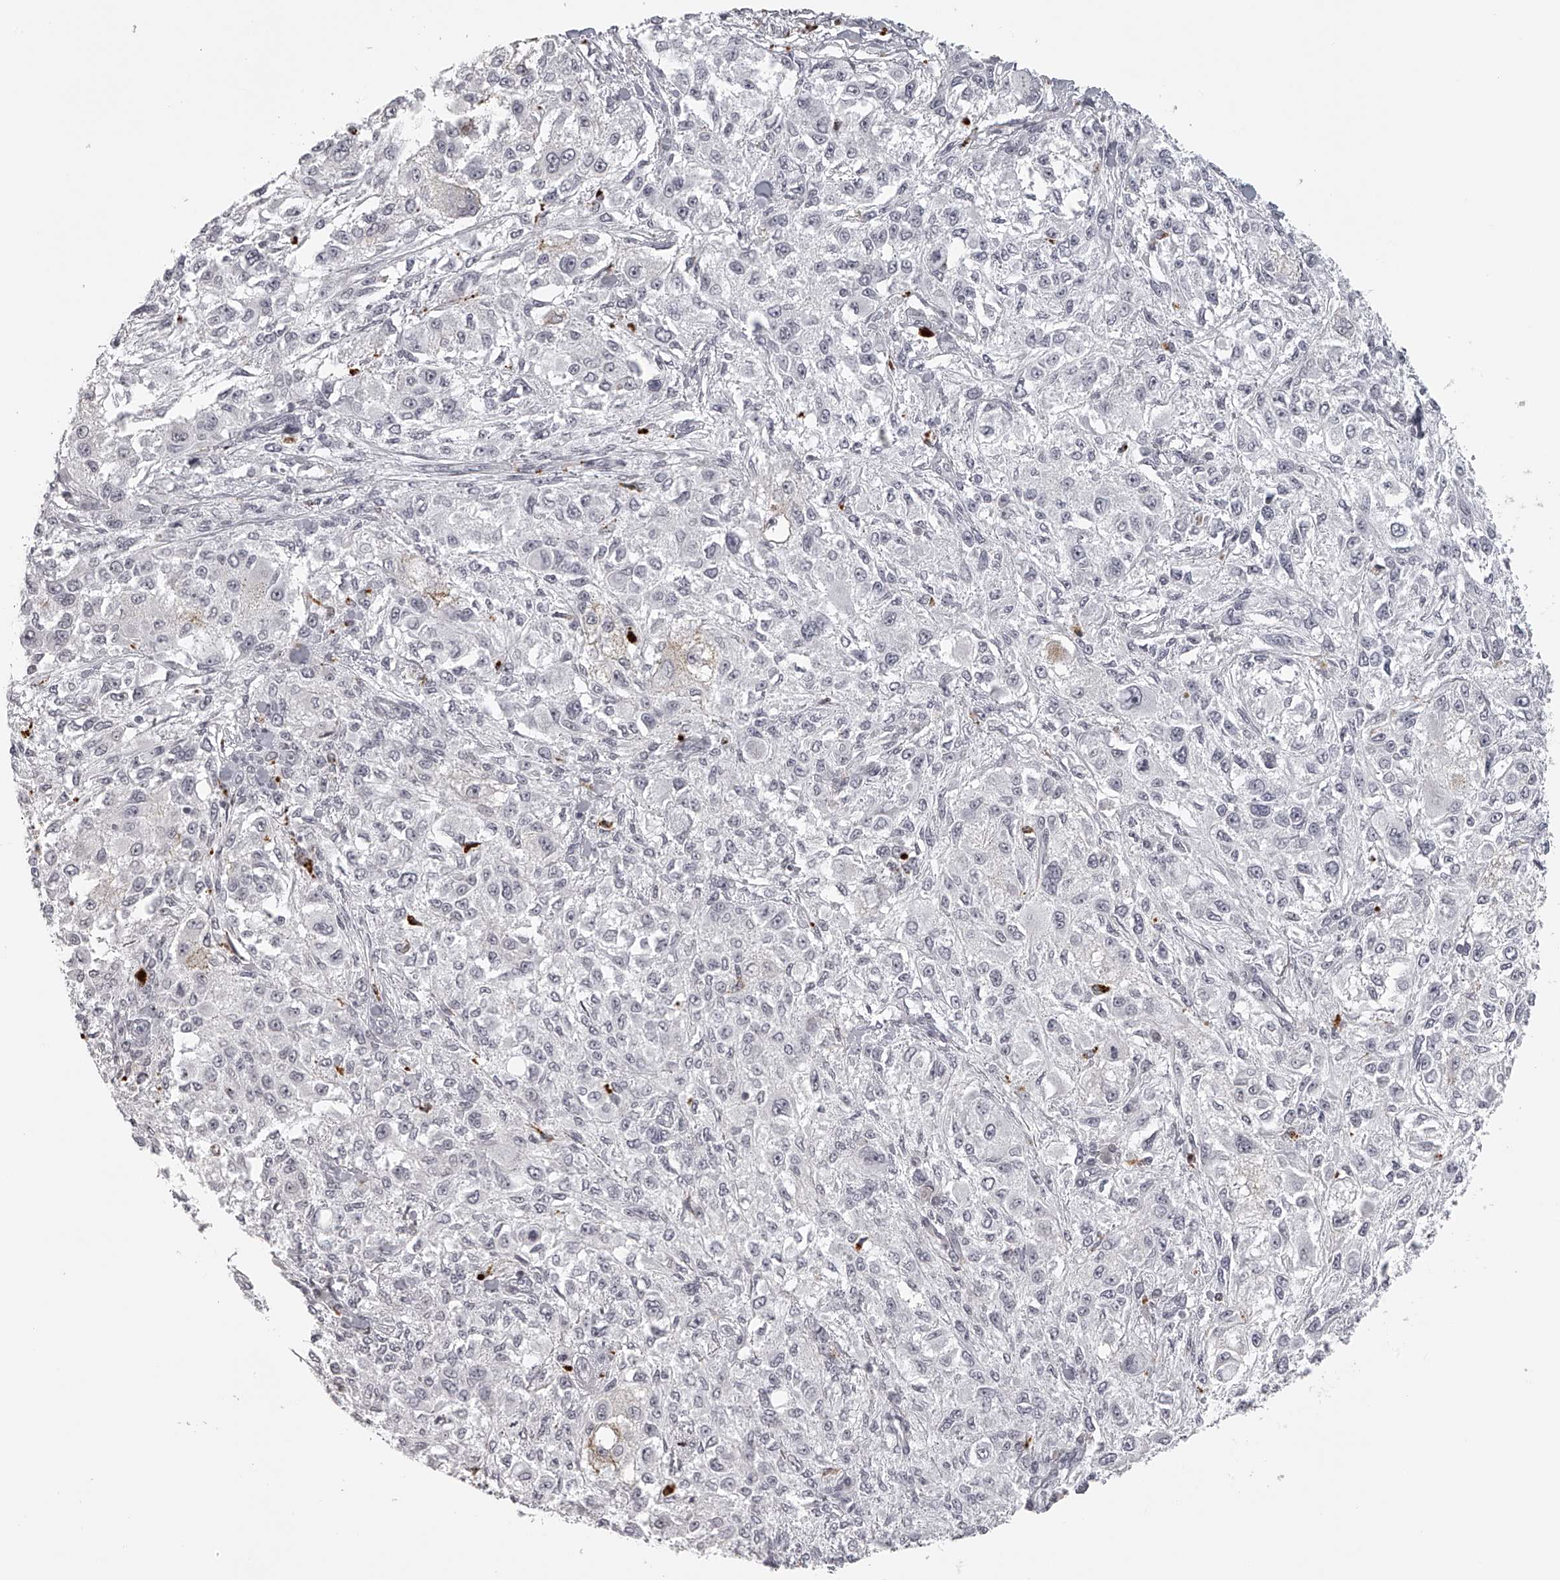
{"staining": {"intensity": "negative", "quantity": "none", "location": "none"}, "tissue": "melanoma", "cell_type": "Tumor cells", "image_type": "cancer", "snomed": [{"axis": "morphology", "description": "Necrosis, NOS"}, {"axis": "morphology", "description": "Malignant melanoma, NOS"}, {"axis": "topography", "description": "Skin"}], "caption": "High power microscopy histopathology image of an immunohistochemistry histopathology image of malignant melanoma, revealing no significant positivity in tumor cells. The staining is performed using DAB (3,3'-diaminobenzidine) brown chromogen with nuclei counter-stained in using hematoxylin.", "gene": "RNF220", "patient": {"sex": "female", "age": 87}}